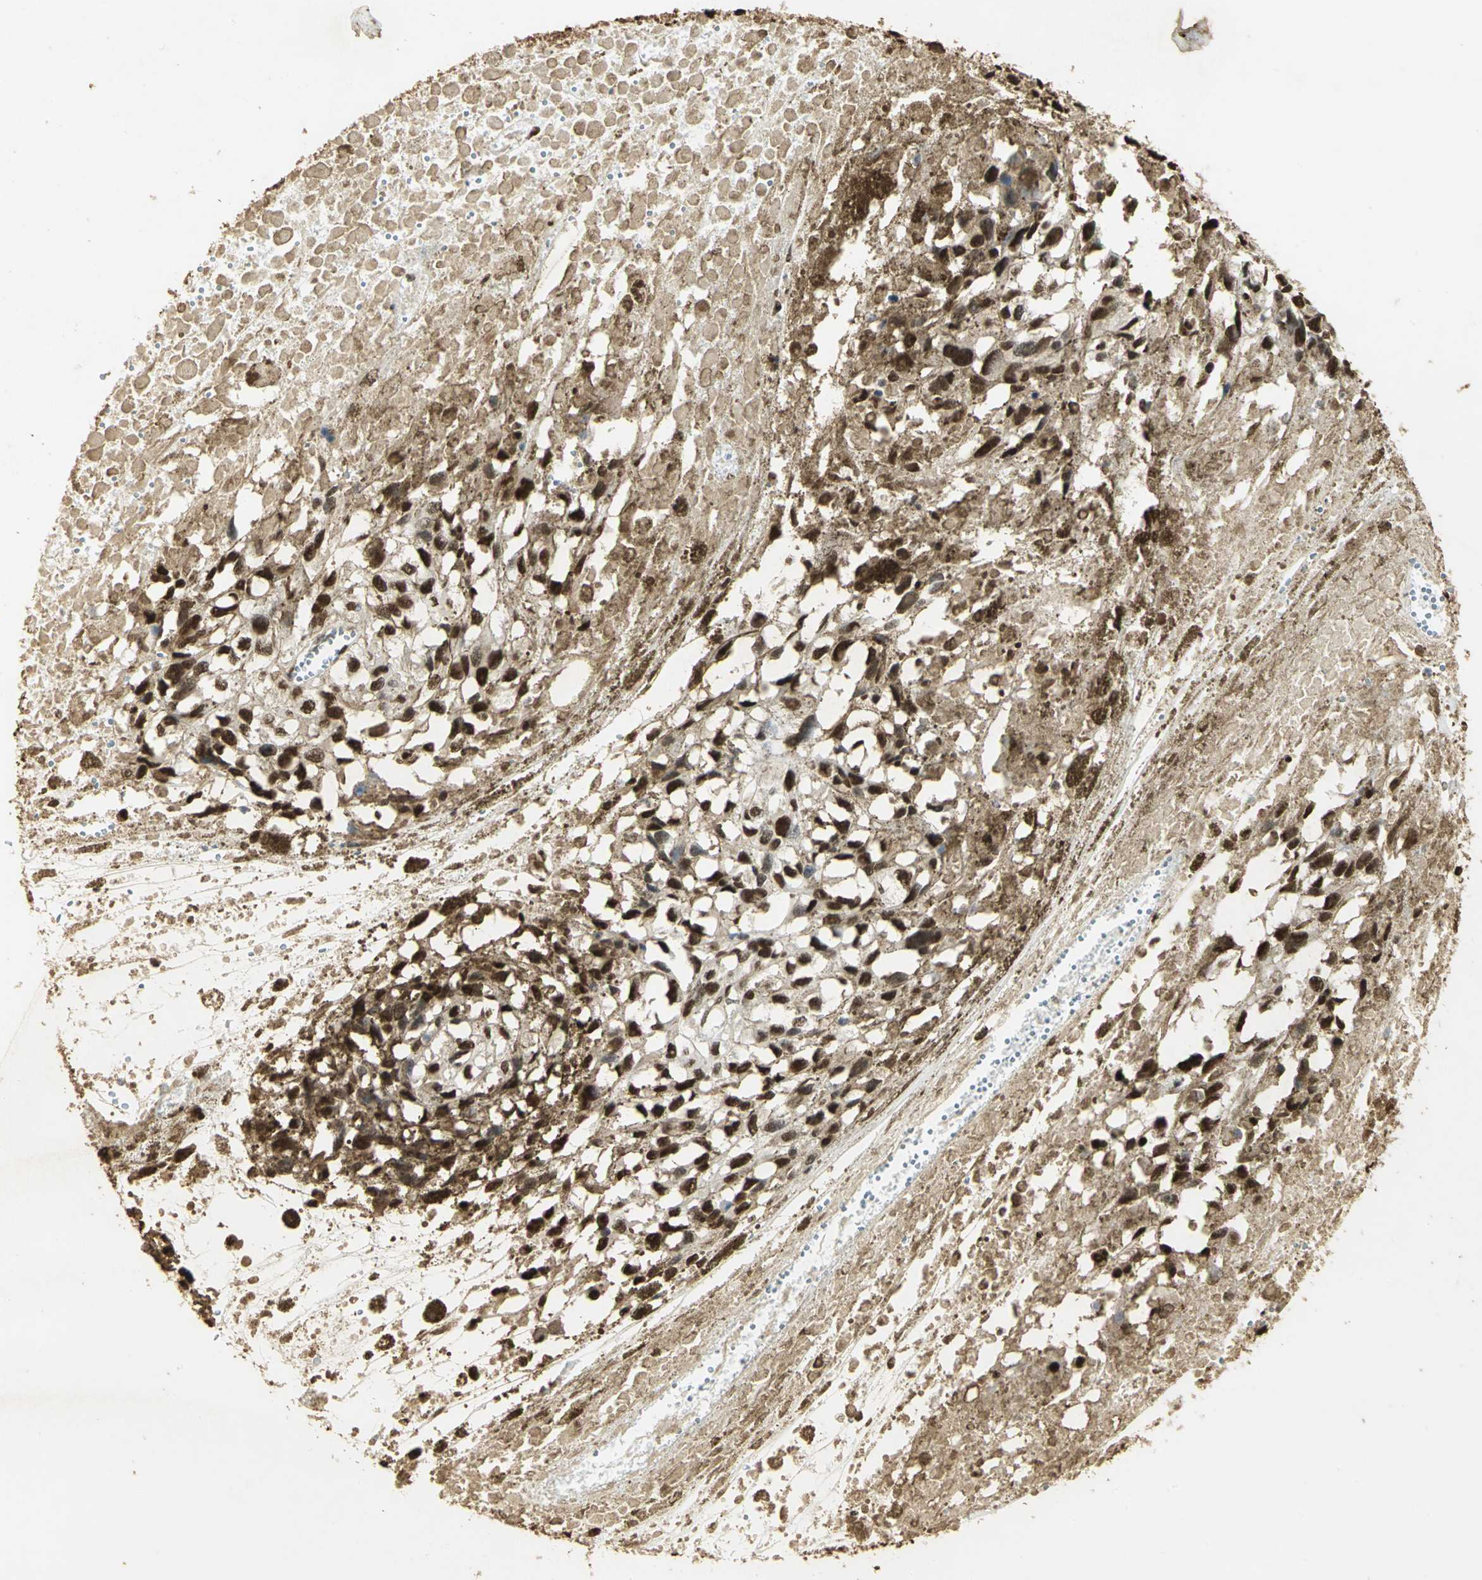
{"staining": {"intensity": "strong", "quantity": ">75%", "location": "cytoplasmic/membranous,nuclear"}, "tissue": "melanoma", "cell_type": "Tumor cells", "image_type": "cancer", "snomed": [{"axis": "morphology", "description": "Malignant melanoma, Metastatic site"}, {"axis": "topography", "description": "Lymph node"}], "caption": "Tumor cells display strong cytoplasmic/membranous and nuclear positivity in approximately >75% of cells in melanoma. Immunohistochemistry stains the protein of interest in brown and the nuclei are stained blue.", "gene": "SET", "patient": {"sex": "male", "age": 59}}